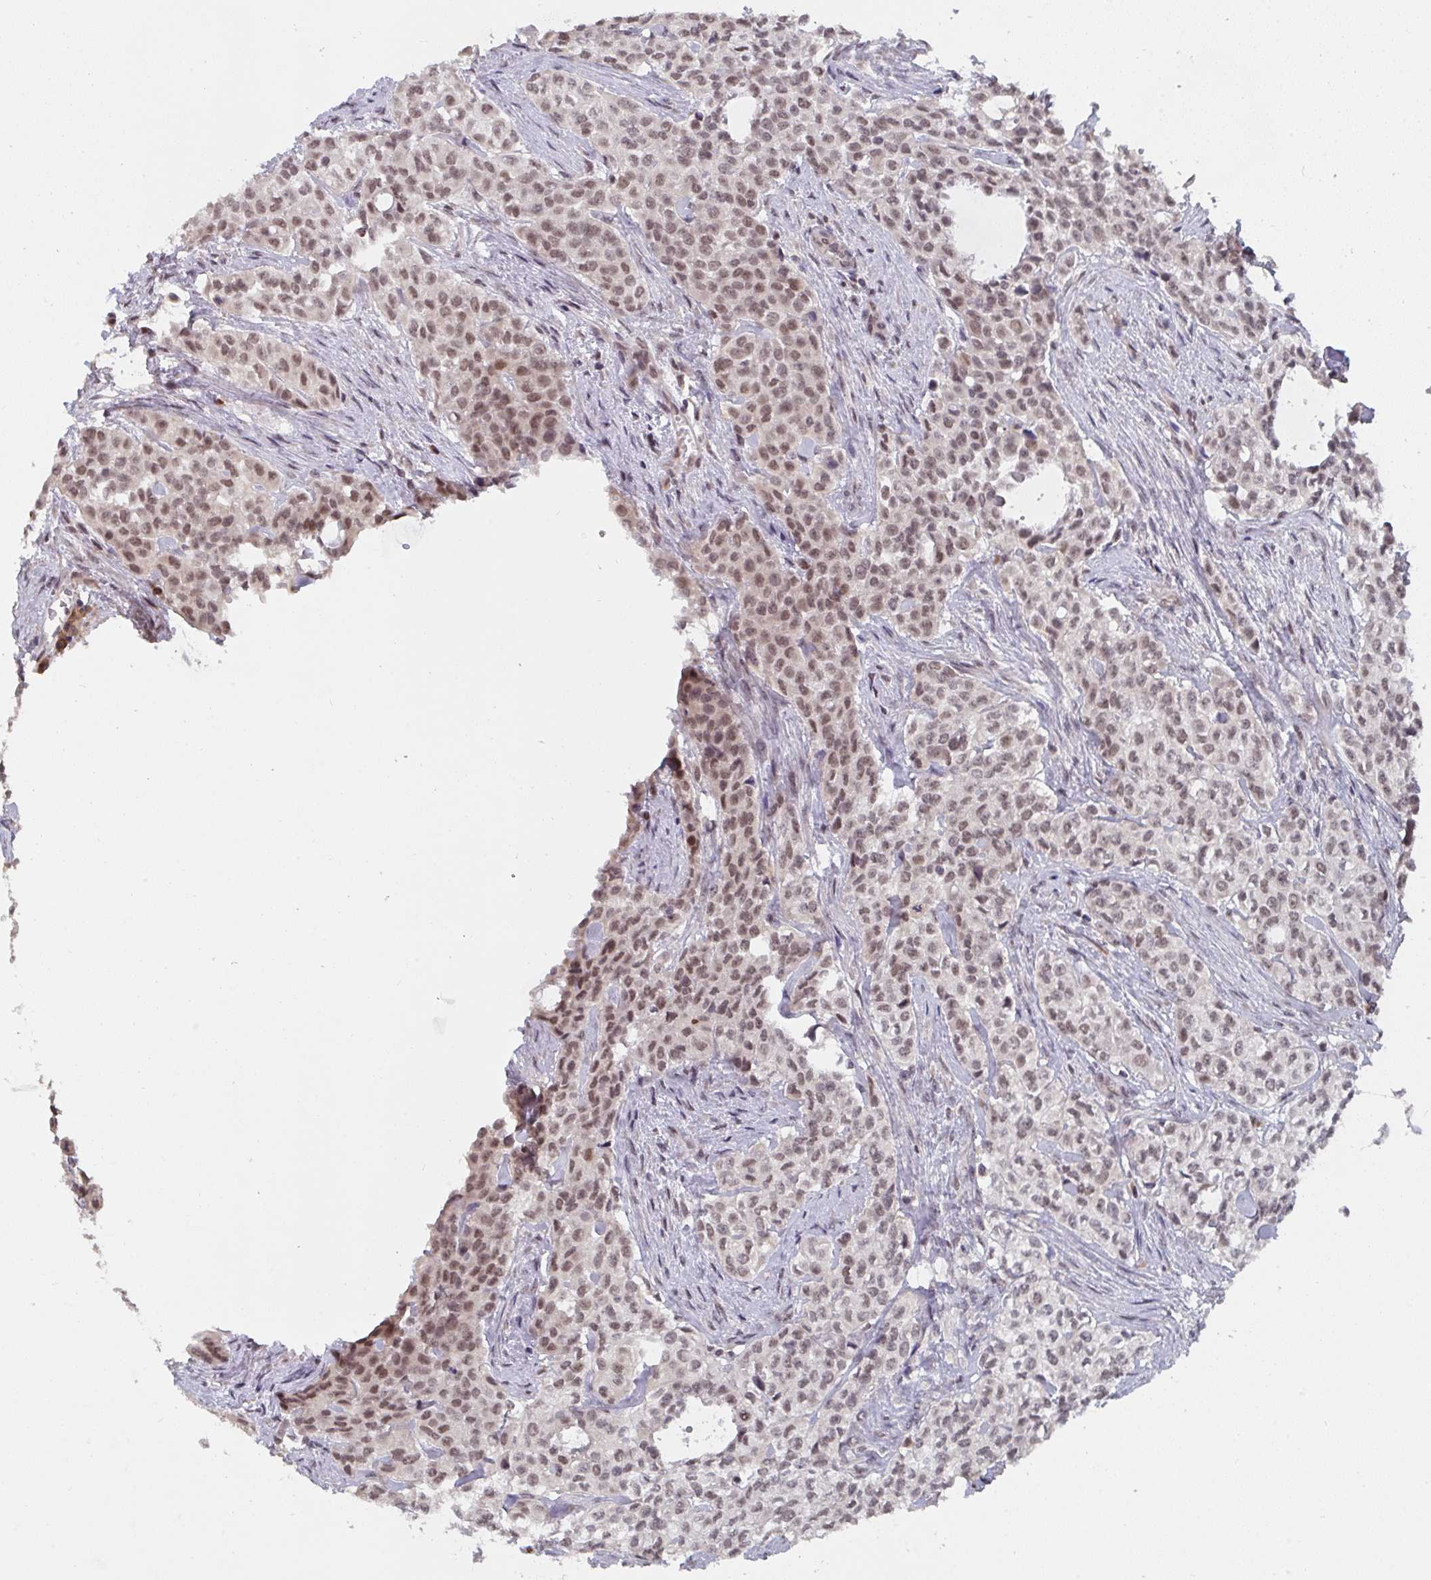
{"staining": {"intensity": "moderate", "quantity": ">75%", "location": "nuclear"}, "tissue": "head and neck cancer", "cell_type": "Tumor cells", "image_type": "cancer", "snomed": [{"axis": "morphology", "description": "Adenocarcinoma, NOS"}, {"axis": "topography", "description": "Head-Neck"}], "caption": "This histopathology image shows IHC staining of head and neck cancer, with medium moderate nuclear expression in approximately >75% of tumor cells.", "gene": "JMJD1C", "patient": {"sex": "male", "age": 81}}